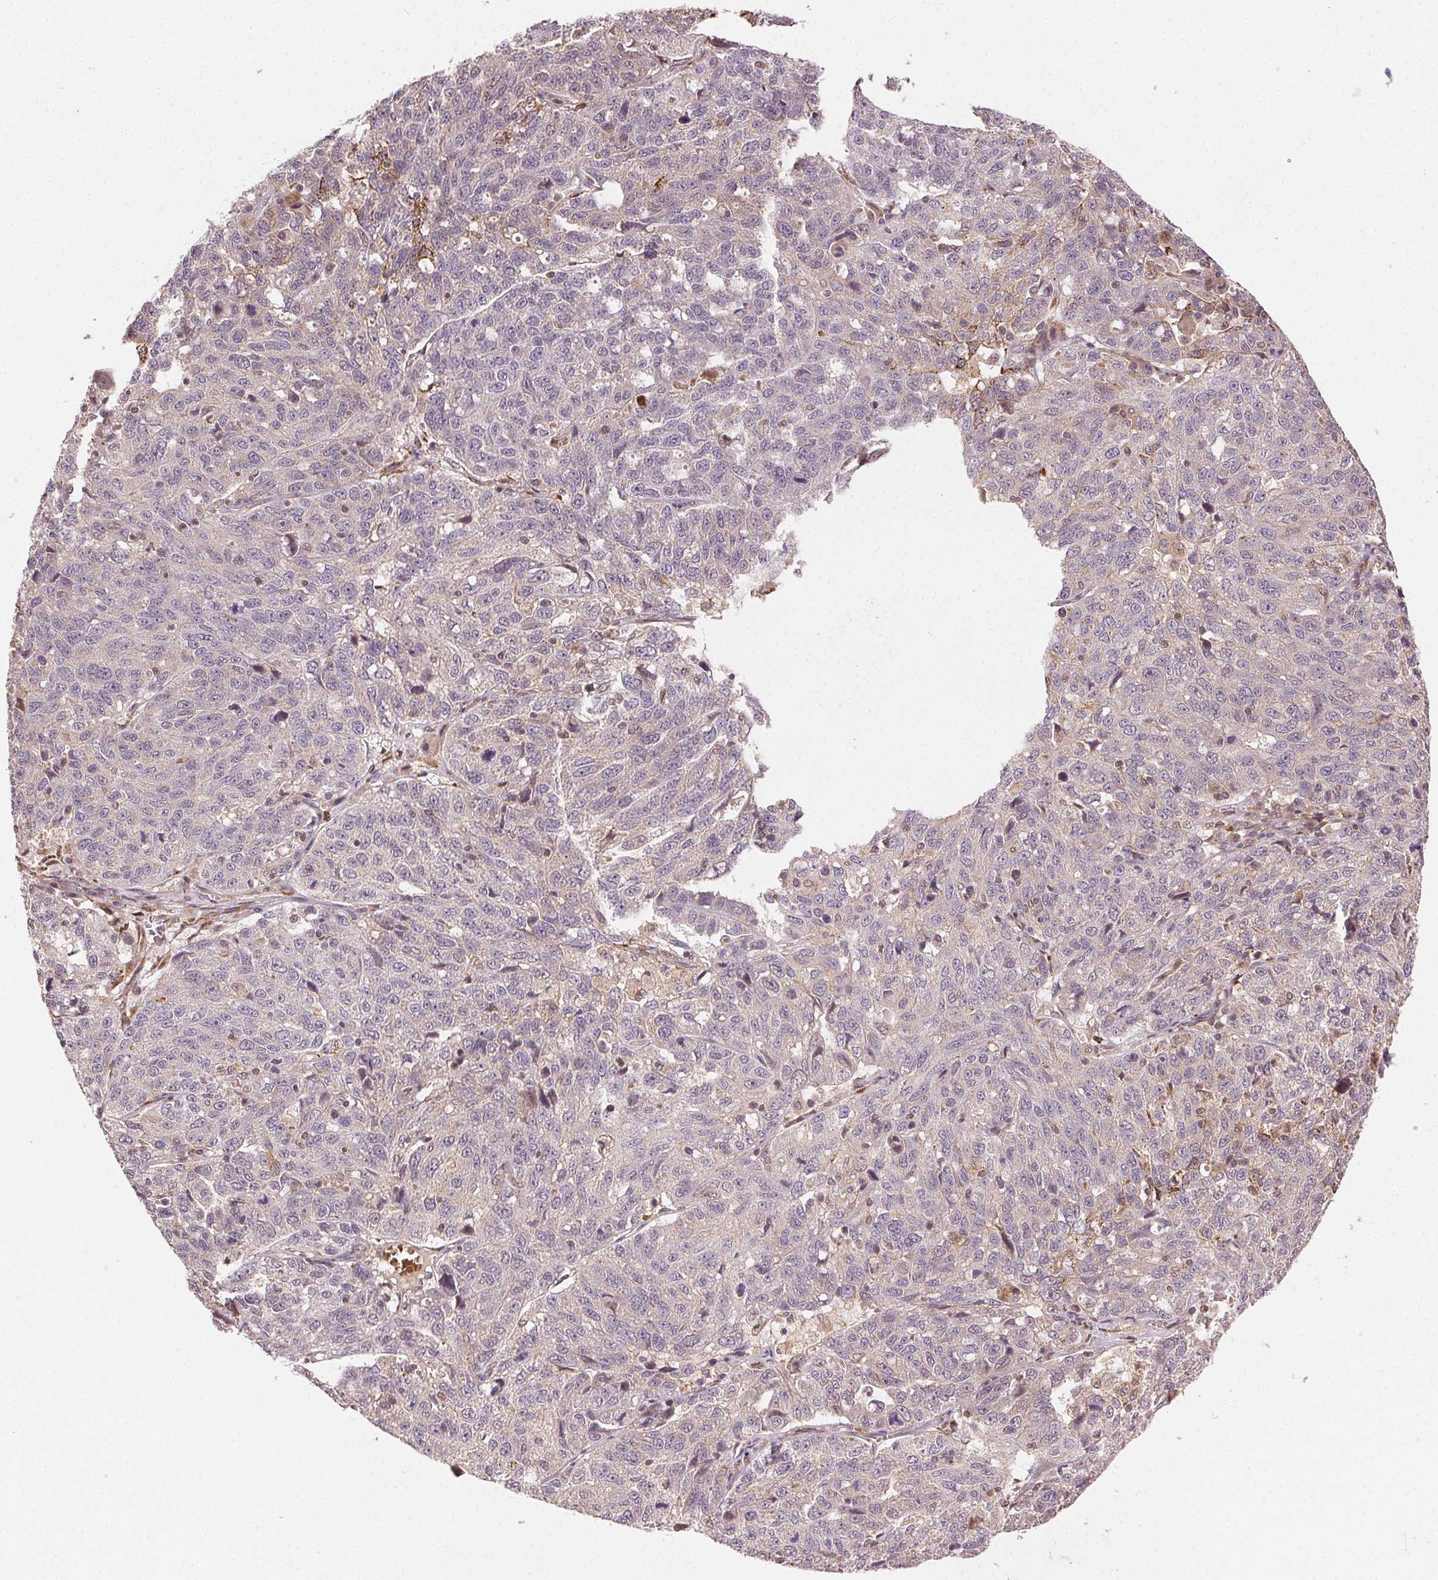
{"staining": {"intensity": "negative", "quantity": "none", "location": "none"}, "tissue": "ovarian cancer", "cell_type": "Tumor cells", "image_type": "cancer", "snomed": [{"axis": "morphology", "description": "Cystadenocarcinoma, serous, NOS"}, {"axis": "topography", "description": "Ovary"}], "caption": "A photomicrograph of ovarian cancer (serous cystadenocarcinoma) stained for a protein reveals no brown staining in tumor cells.", "gene": "KLHL15", "patient": {"sex": "female", "age": 71}}